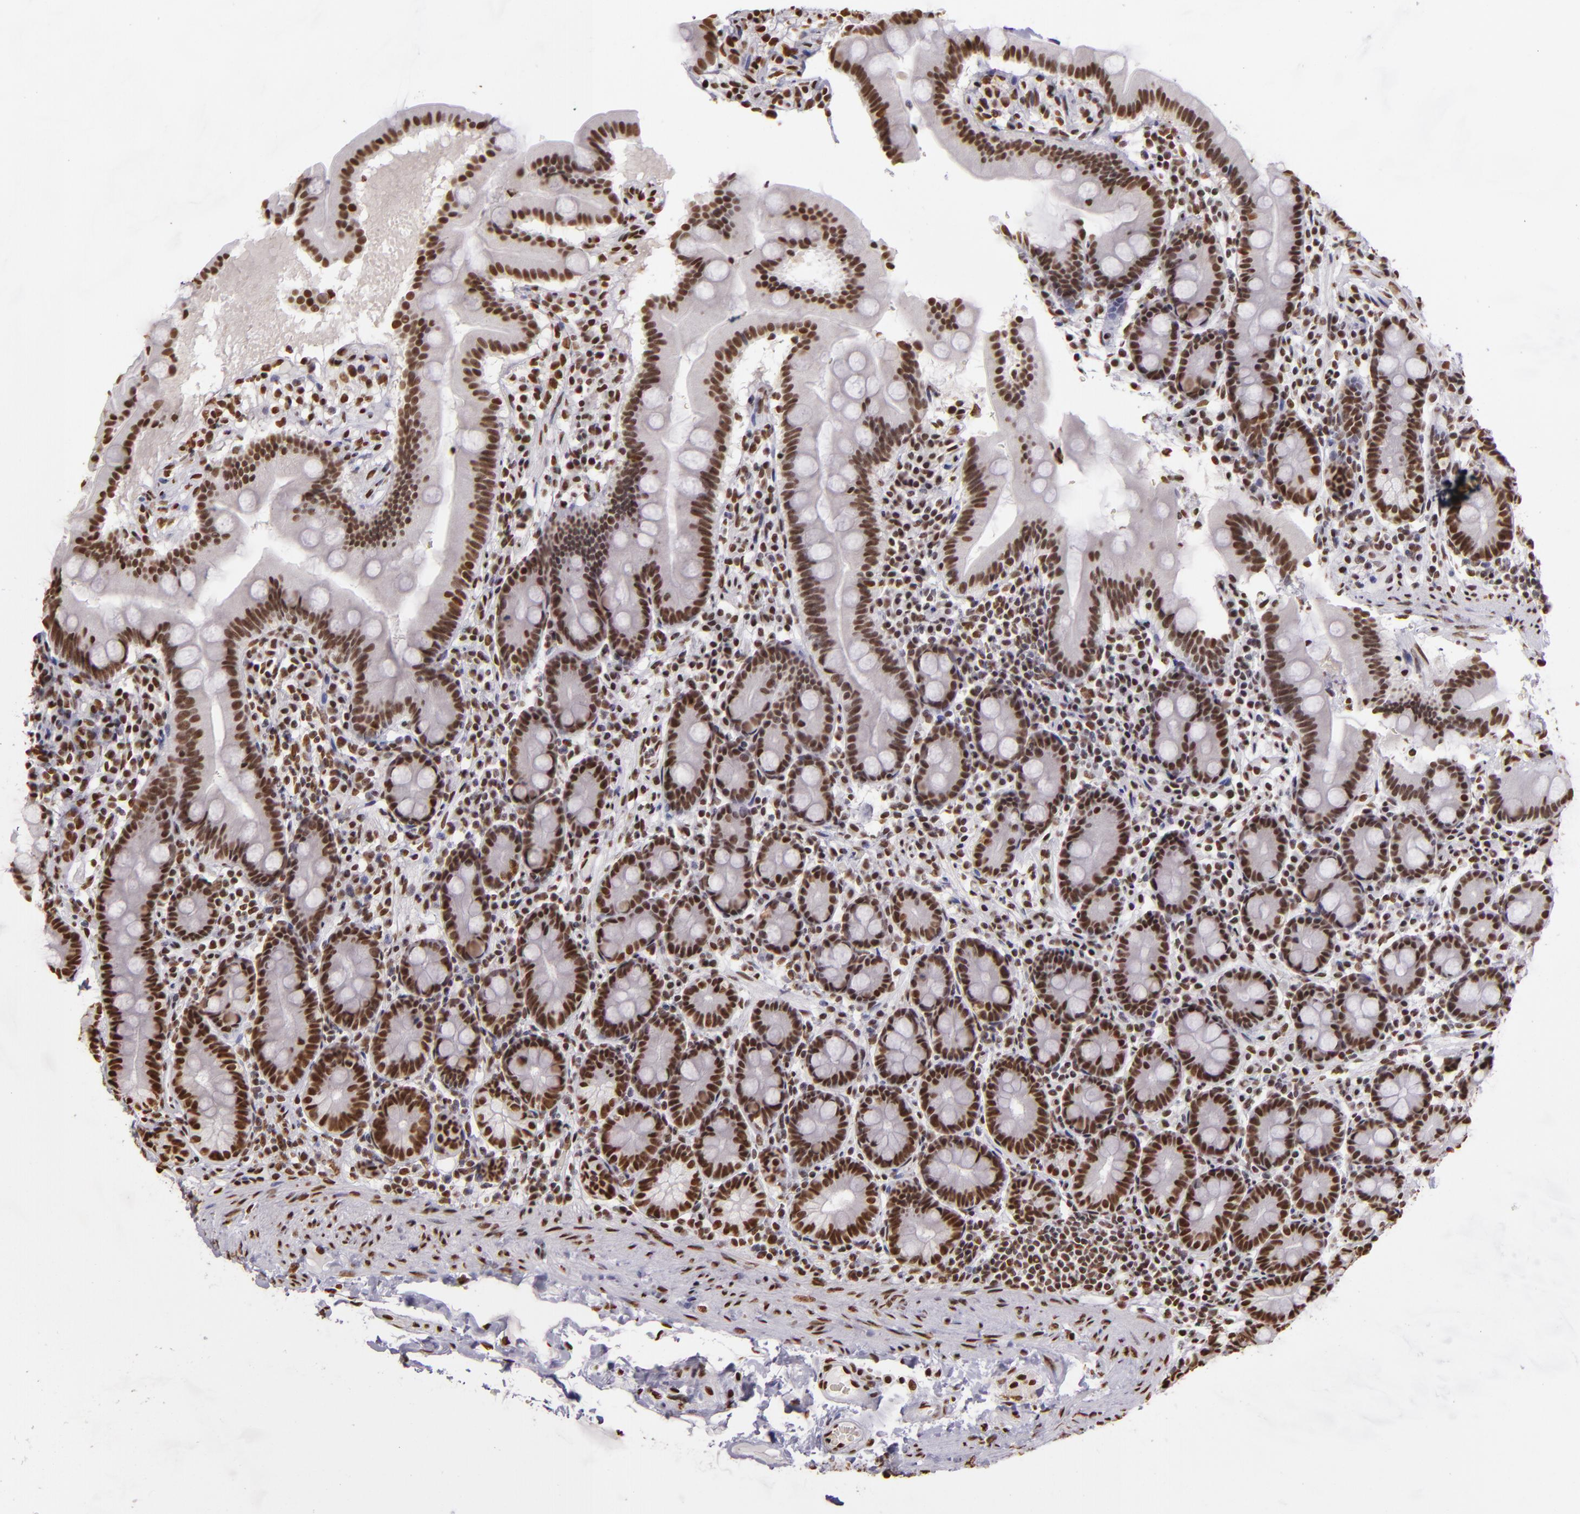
{"staining": {"intensity": "moderate", "quantity": ">75%", "location": "nuclear"}, "tissue": "duodenum", "cell_type": "Glandular cells", "image_type": "normal", "snomed": [{"axis": "morphology", "description": "Normal tissue, NOS"}, {"axis": "topography", "description": "Duodenum"}], "caption": "Immunohistochemical staining of unremarkable duodenum exhibits >75% levels of moderate nuclear protein staining in about >75% of glandular cells. The staining was performed using DAB (3,3'-diaminobenzidine), with brown indicating positive protein expression. Nuclei are stained blue with hematoxylin.", "gene": "PAPOLA", "patient": {"sex": "male", "age": 50}}